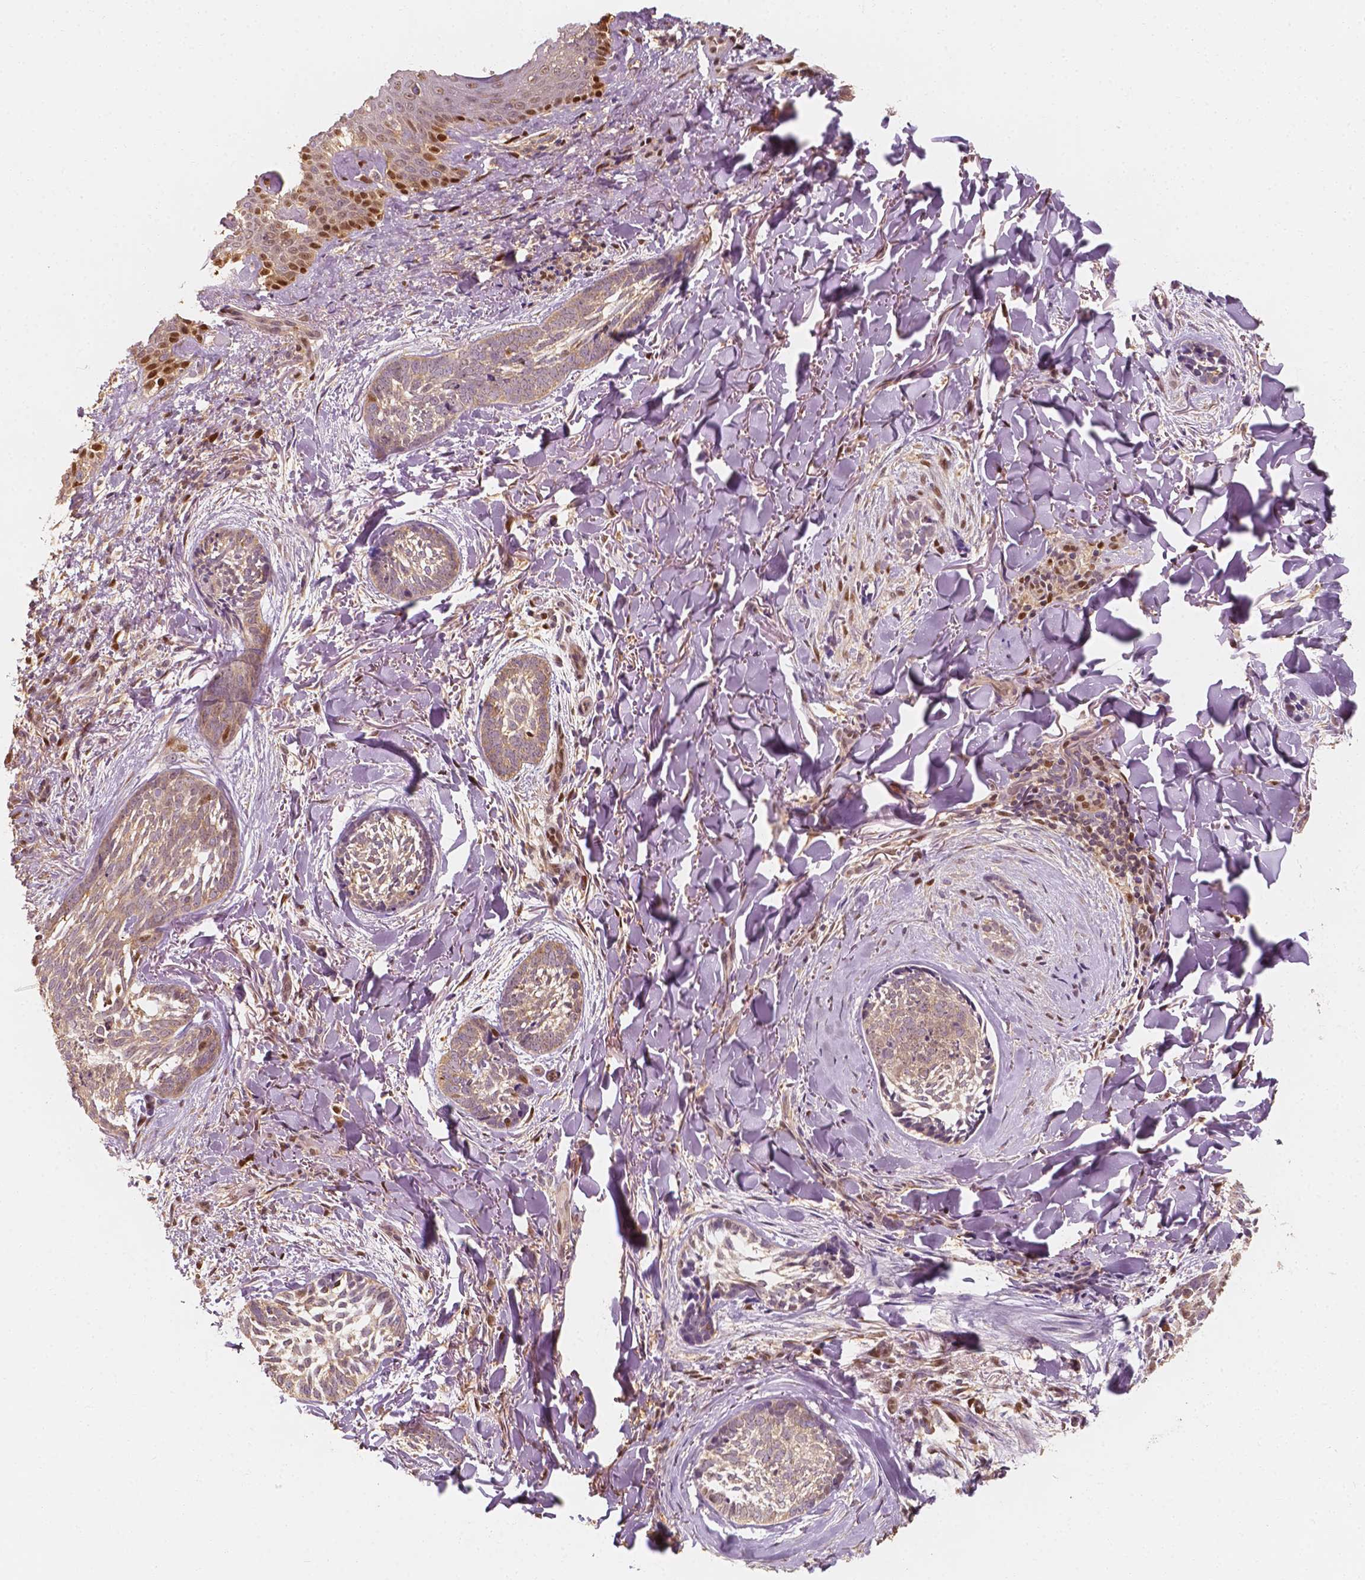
{"staining": {"intensity": "weak", "quantity": "25%-75%", "location": "cytoplasmic/membranous,nuclear"}, "tissue": "skin cancer", "cell_type": "Tumor cells", "image_type": "cancer", "snomed": [{"axis": "morphology", "description": "Basal cell carcinoma"}, {"axis": "topography", "description": "Skin"}], "caption": "Immunohistochemical staining of basal cell carcinoma (skin) reveals low levels of weak cytoplasmic/membranous and nuclear expression in about 25%-75% of tumor cells.", "gene": "TBC1D17", "patient": {"sex": "female", "age": 68}}